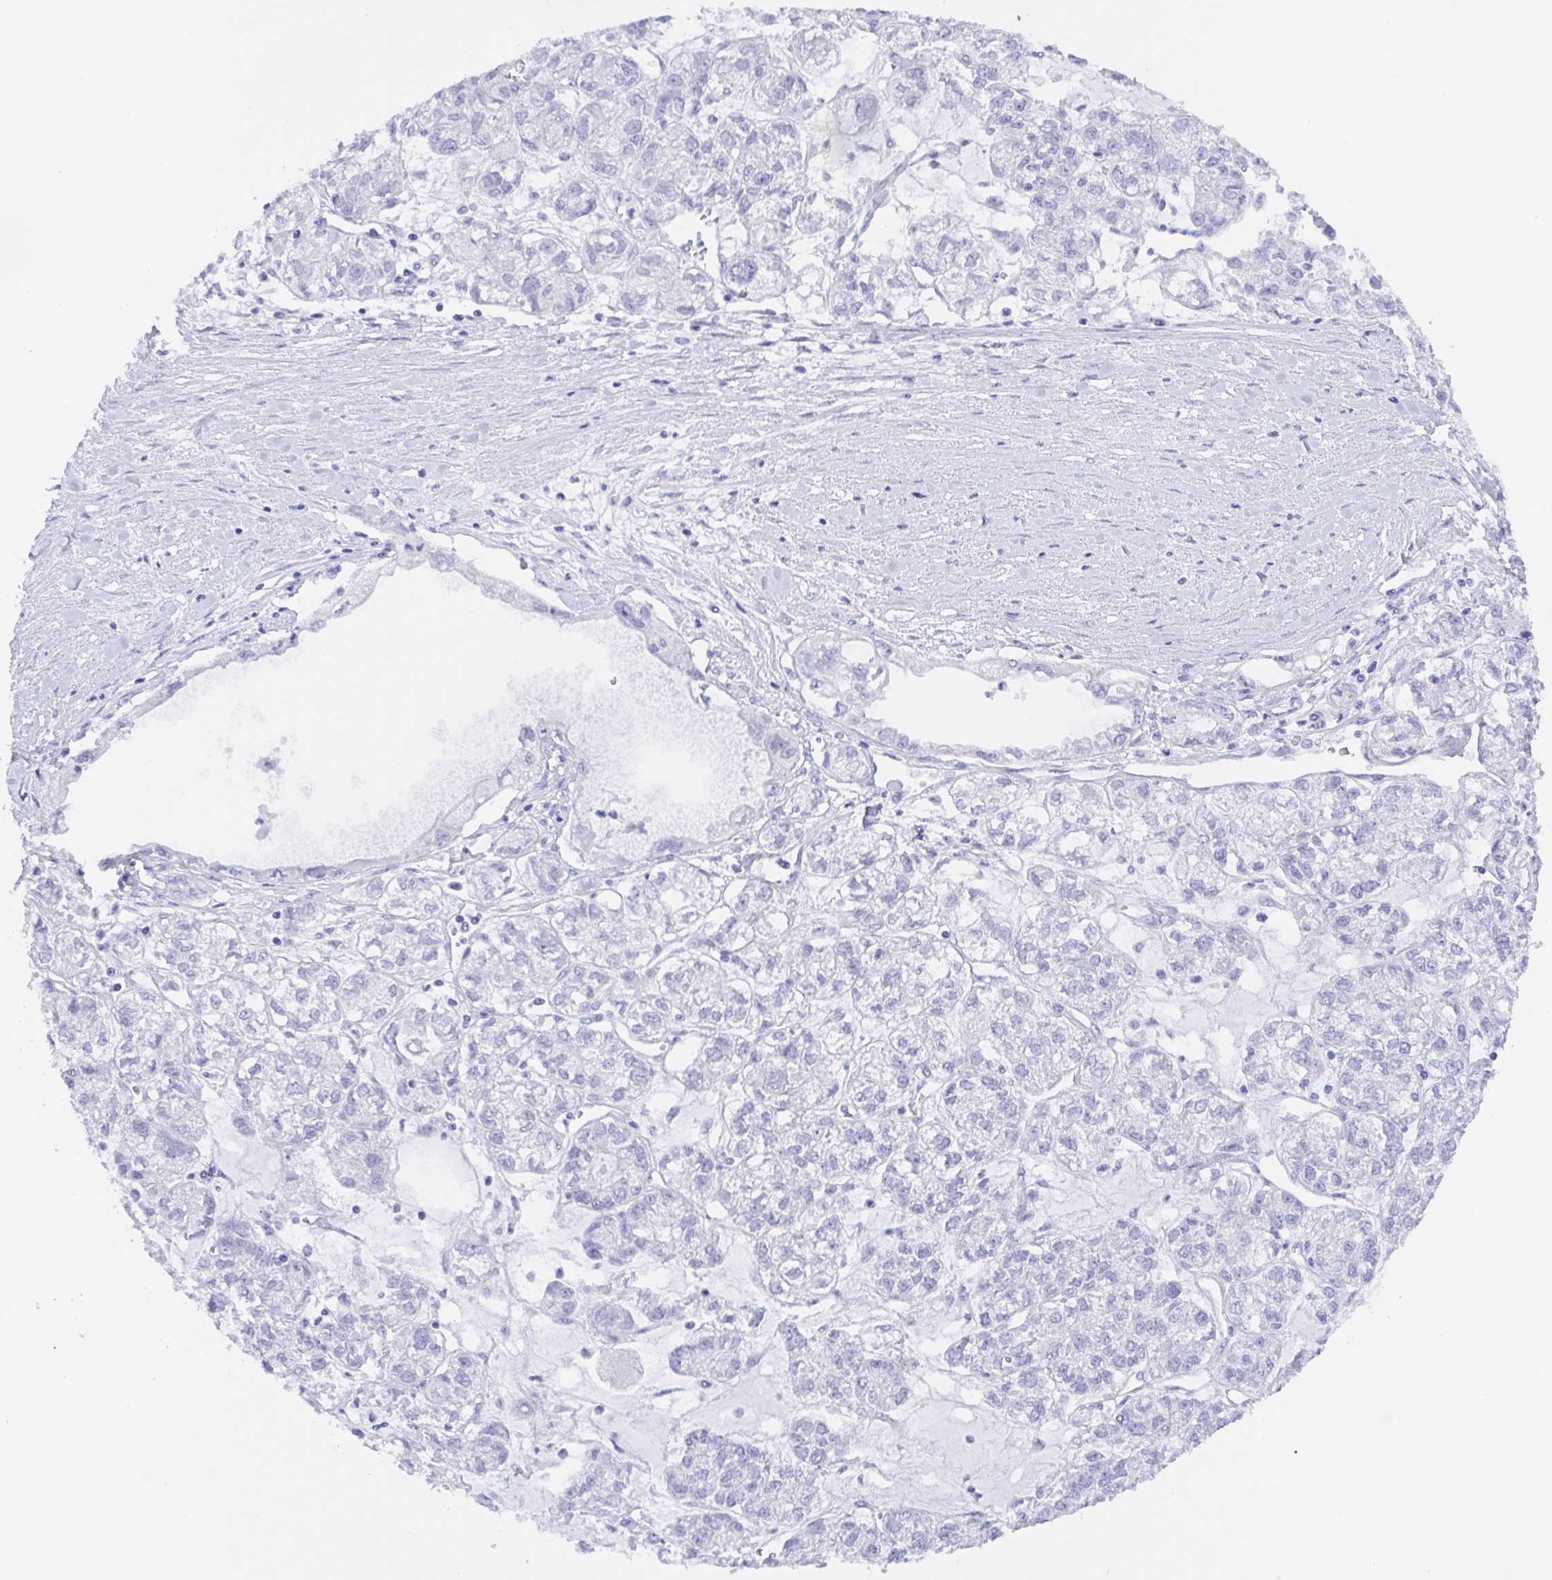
{"staining": {"intensity": "negative", "quantity": "none", "location": "none"}, "tissue": "ovarian cancer", "cell_type": "Tumor cells", "image_type": "cancer", "snomed": [{"axis": "morphology", "description": "Carcinoma, endometroid"}, {"axis": "topography", "description": "Ovary"}], "caption": "Ovarian cancer stained for a protein using IHC reveals no expression tumor cells.", "gene": "MUCL3", "patient": {"sex": "female", "age": 64}}